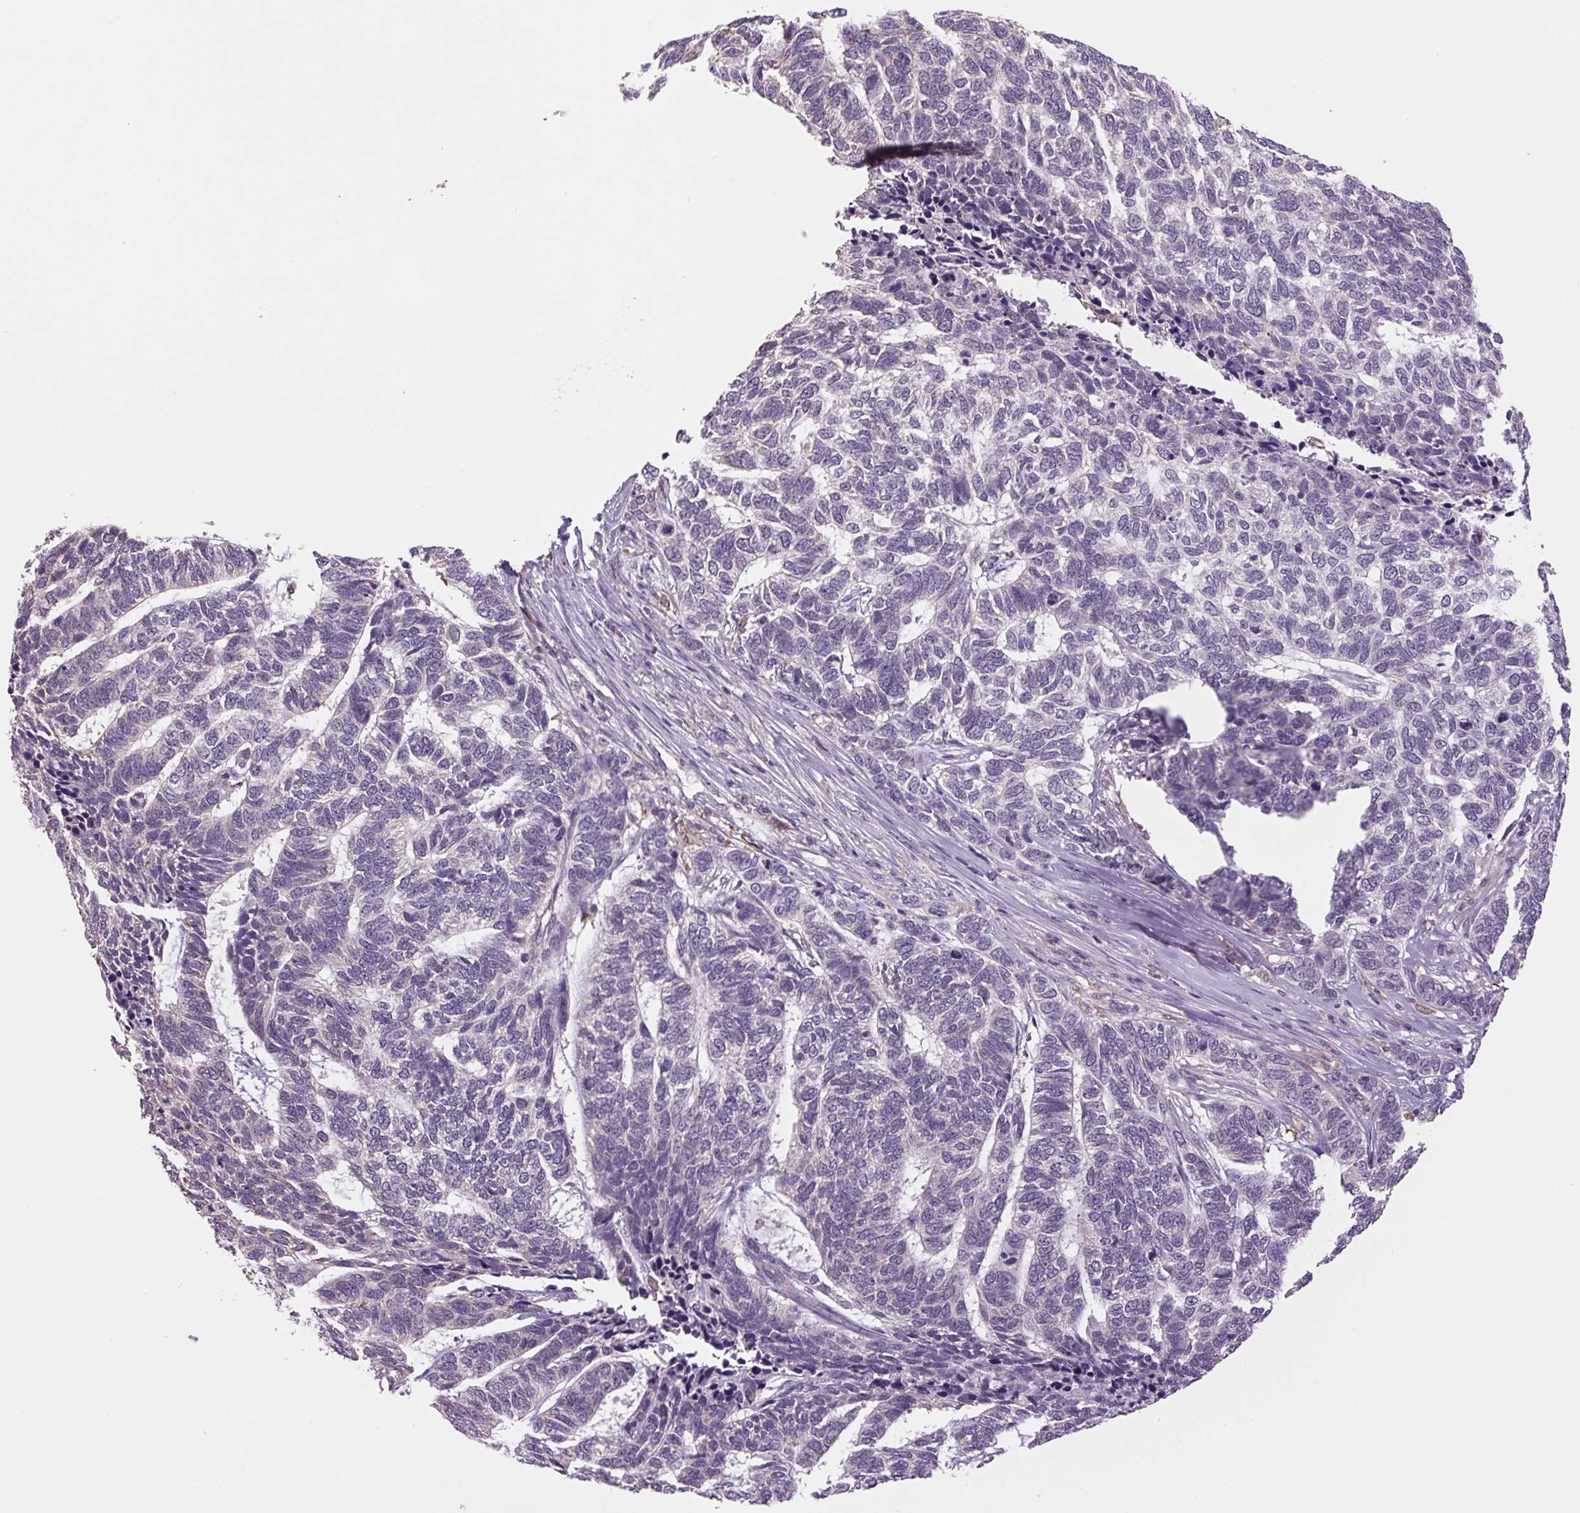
{"staining": {"intensity": "negative", "quantity": "none", "location": "none"}, "tissue": "skin cancer", "cell_type": "Tumor cells", "image_type": "cancer", "snomed": [{"axis": "morphology", "description": "Basal cell carcinoma"}, {"axis": "topography", "description": "Skin"}], "caption": "The immunohistochemistry (IHC) micrograph has no significant expression in tumor cells of skin cancer (basal cell carcinoma) tissue.", "gene": "SGF29", "patient": {"sex": "female", "age": 65}}